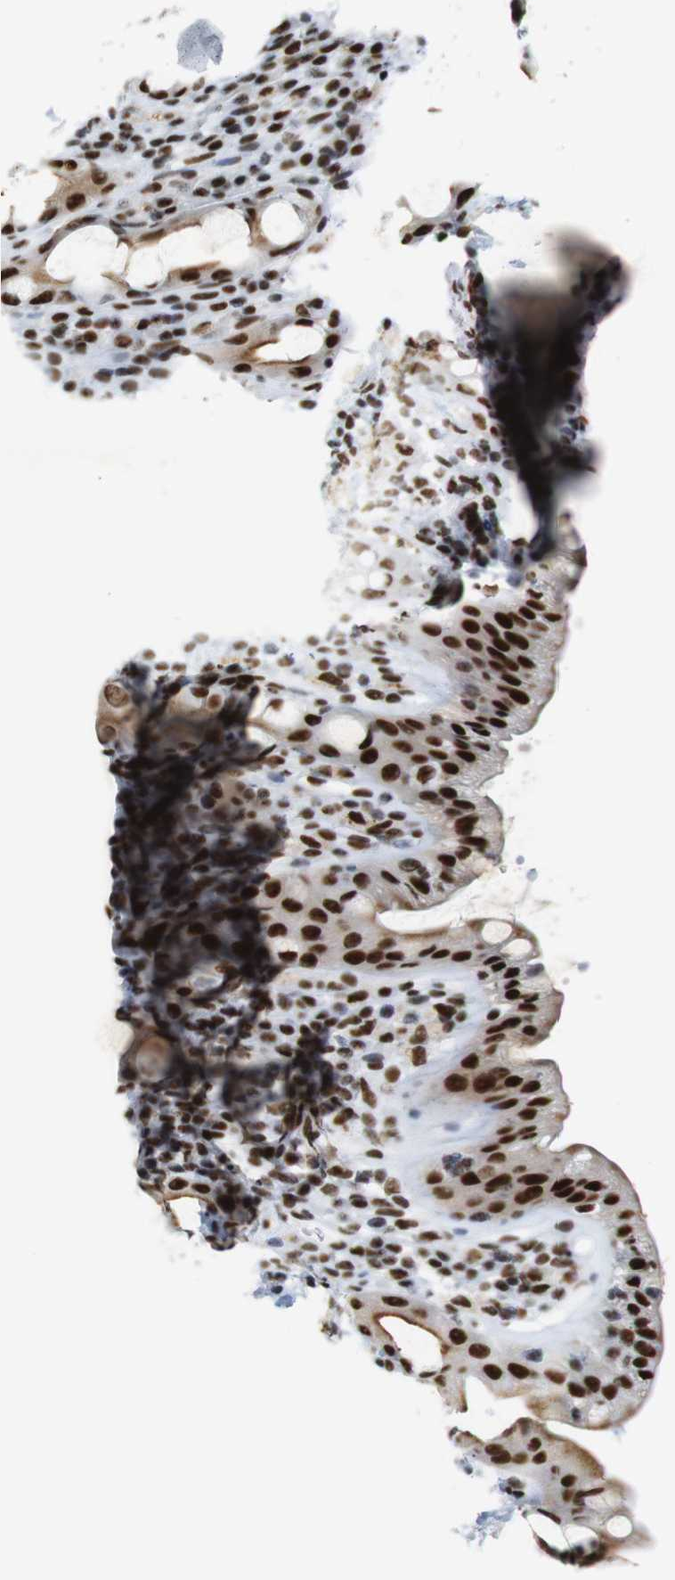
{"staining": {"intensity": "strong", "quantity": ">75%", "location": "nuclear"}, "tissue": "rectum", "cell_type": "Glandular cells", "image_type": "normal", "snomed": [{"axis": "morphology", "description": "Normal tissue, NOS"}, {"axis": "topography", "description": "Rectum"}], "caption": "Immunohistochemical staining of unremarkable rectum displays high levels of strong nuclear staining in approximately >75% of glandular cells. The staining was performed using DAB (3,3'-diaminobenzidine), with brown indicating positive protein expression. Nuclei are stained blue with hematoxylin.", "gene": "TRA2B", "patient": {"sex": "male", "age": 44}}